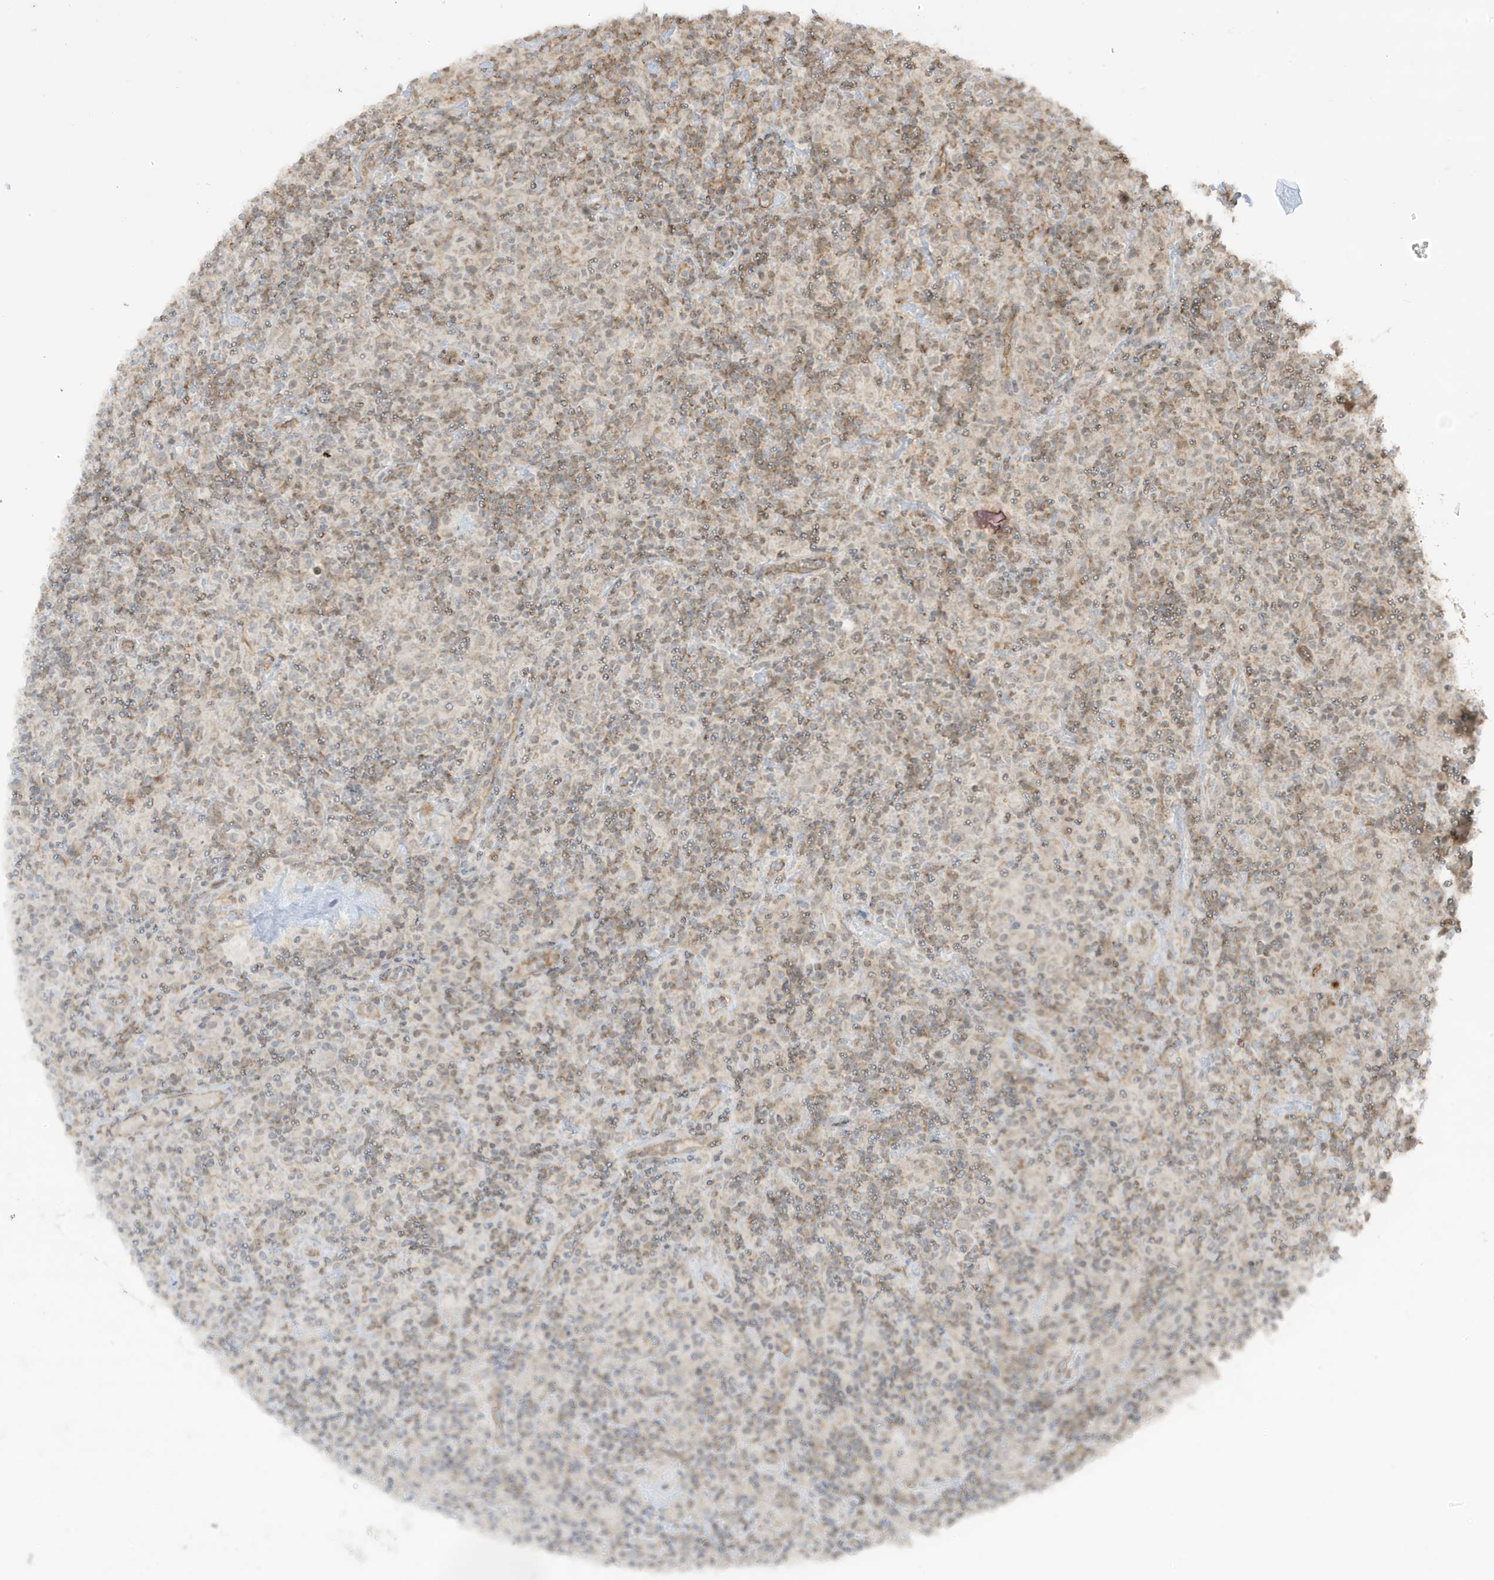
{"staining": {"intensity": "negative", "quantity": "none", "location": "none"}, "tissue": "lymphoma", "cell_type": "Tumor cells", "image_type": "cancer", "snomed": [{"axis": "morphology", "description": "Hodgkin's disease, NOS"}, {"axis": "topography", "description": "Lymph node"}], "caption": "Histopathology image shows no protein expression in tumor cells of Hodgkin's disease tissue.", "gene": "DNAJC12", "patient": {"sex": "male", "age": 70}}